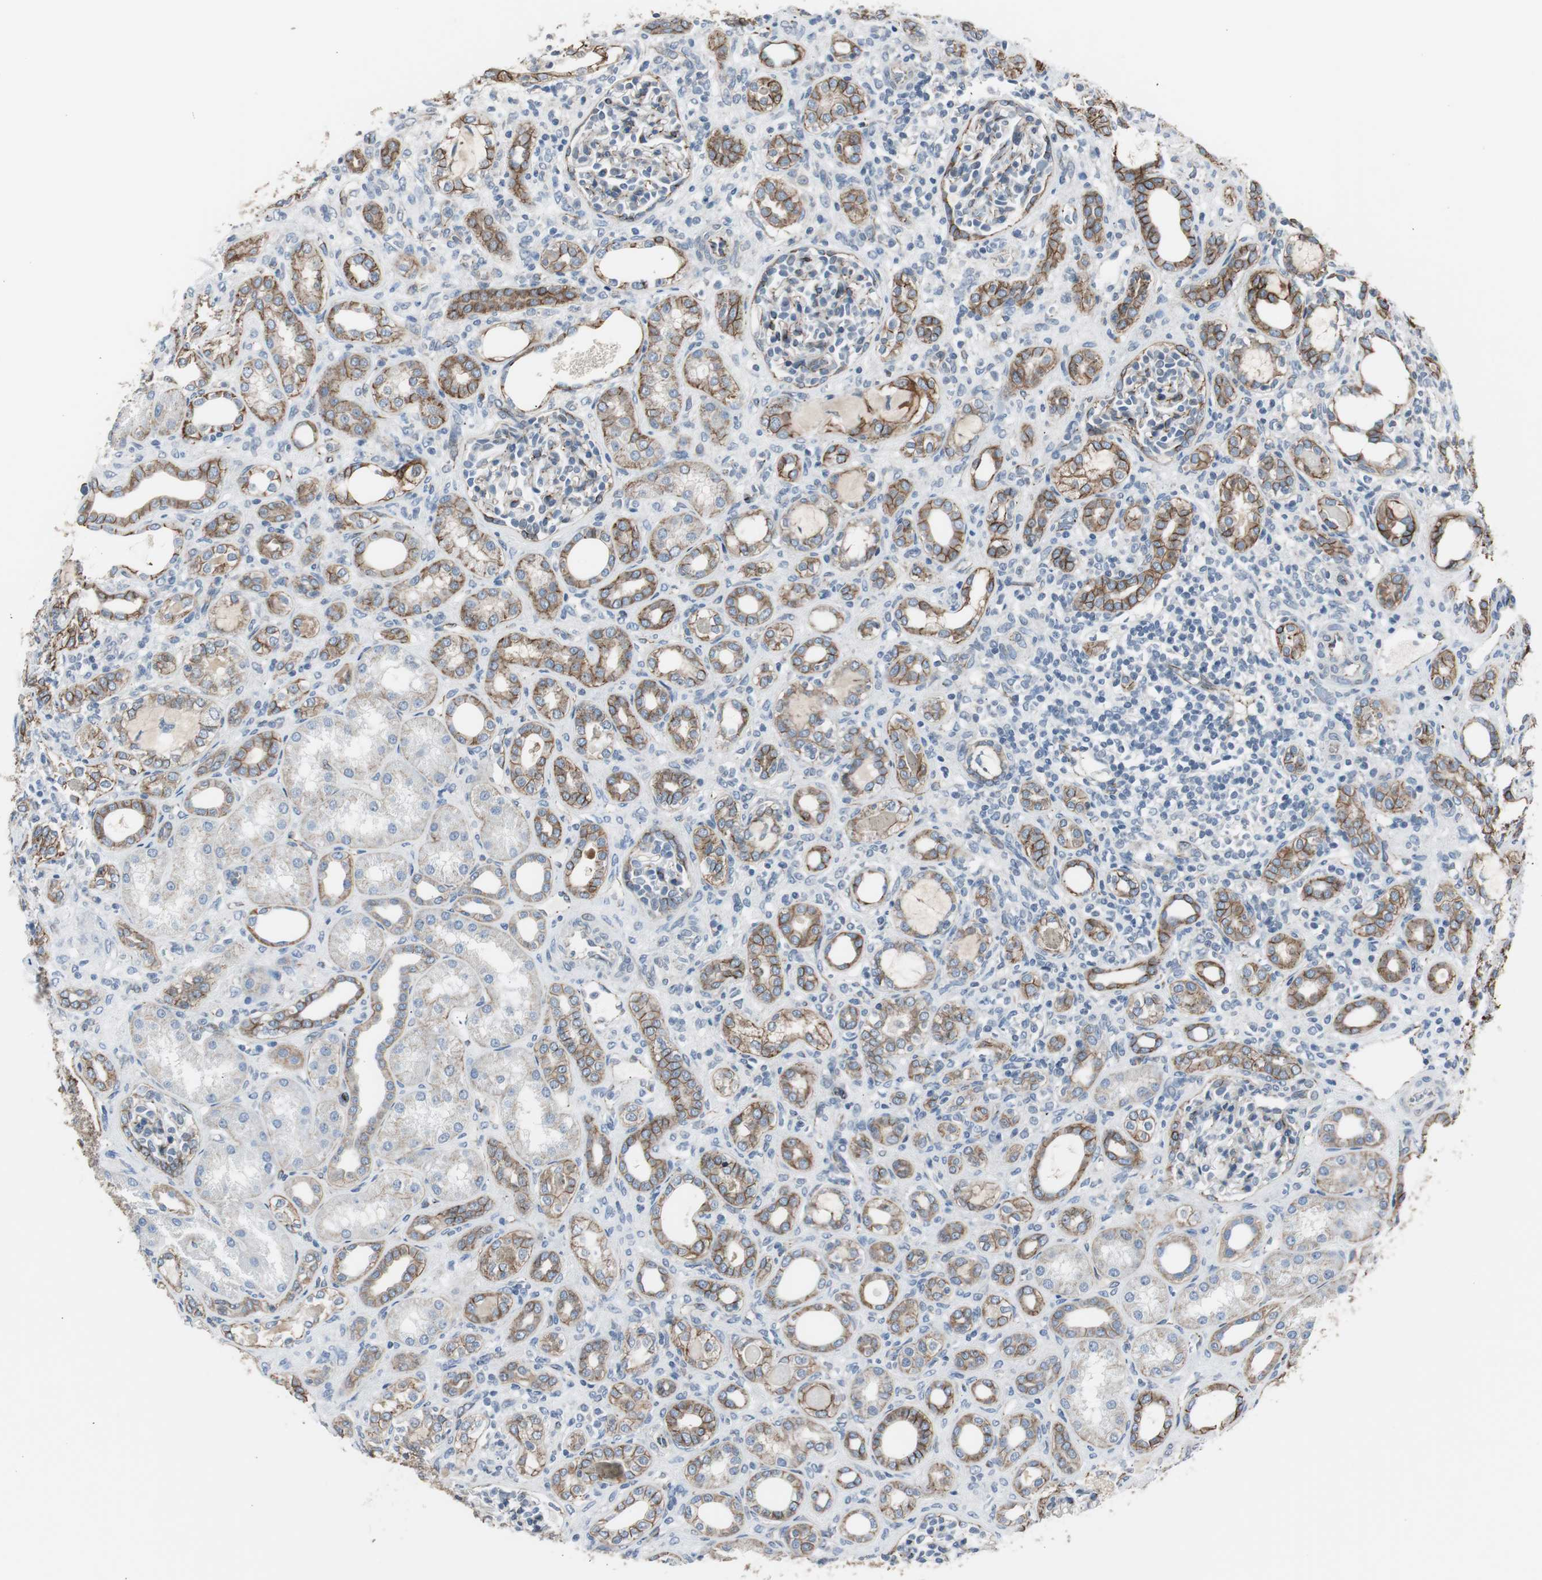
{"staining": {"intensity": "moderate", "quantity": "<25%", "location": "cytoplasmic/membranous"}, "tissue": "kidney", "cell_type": "Cells in glomeruli", "image_type": "normal", "snomed": [{"axis": "morphology", "description": "Normal tissue, NOS"}, {"axis": "topography", "description": "Kidney"}], "caption": "Kidney was stained to show a protein in brown. There is low levels of moderate cytoplasmic/membranous staining in about <25% of cells in glomeruli. (Brightfield microscopy of DAB IHC at high magnification).", "gene": "STXBP4", "patient": {"sex": "male", "age": 7}}